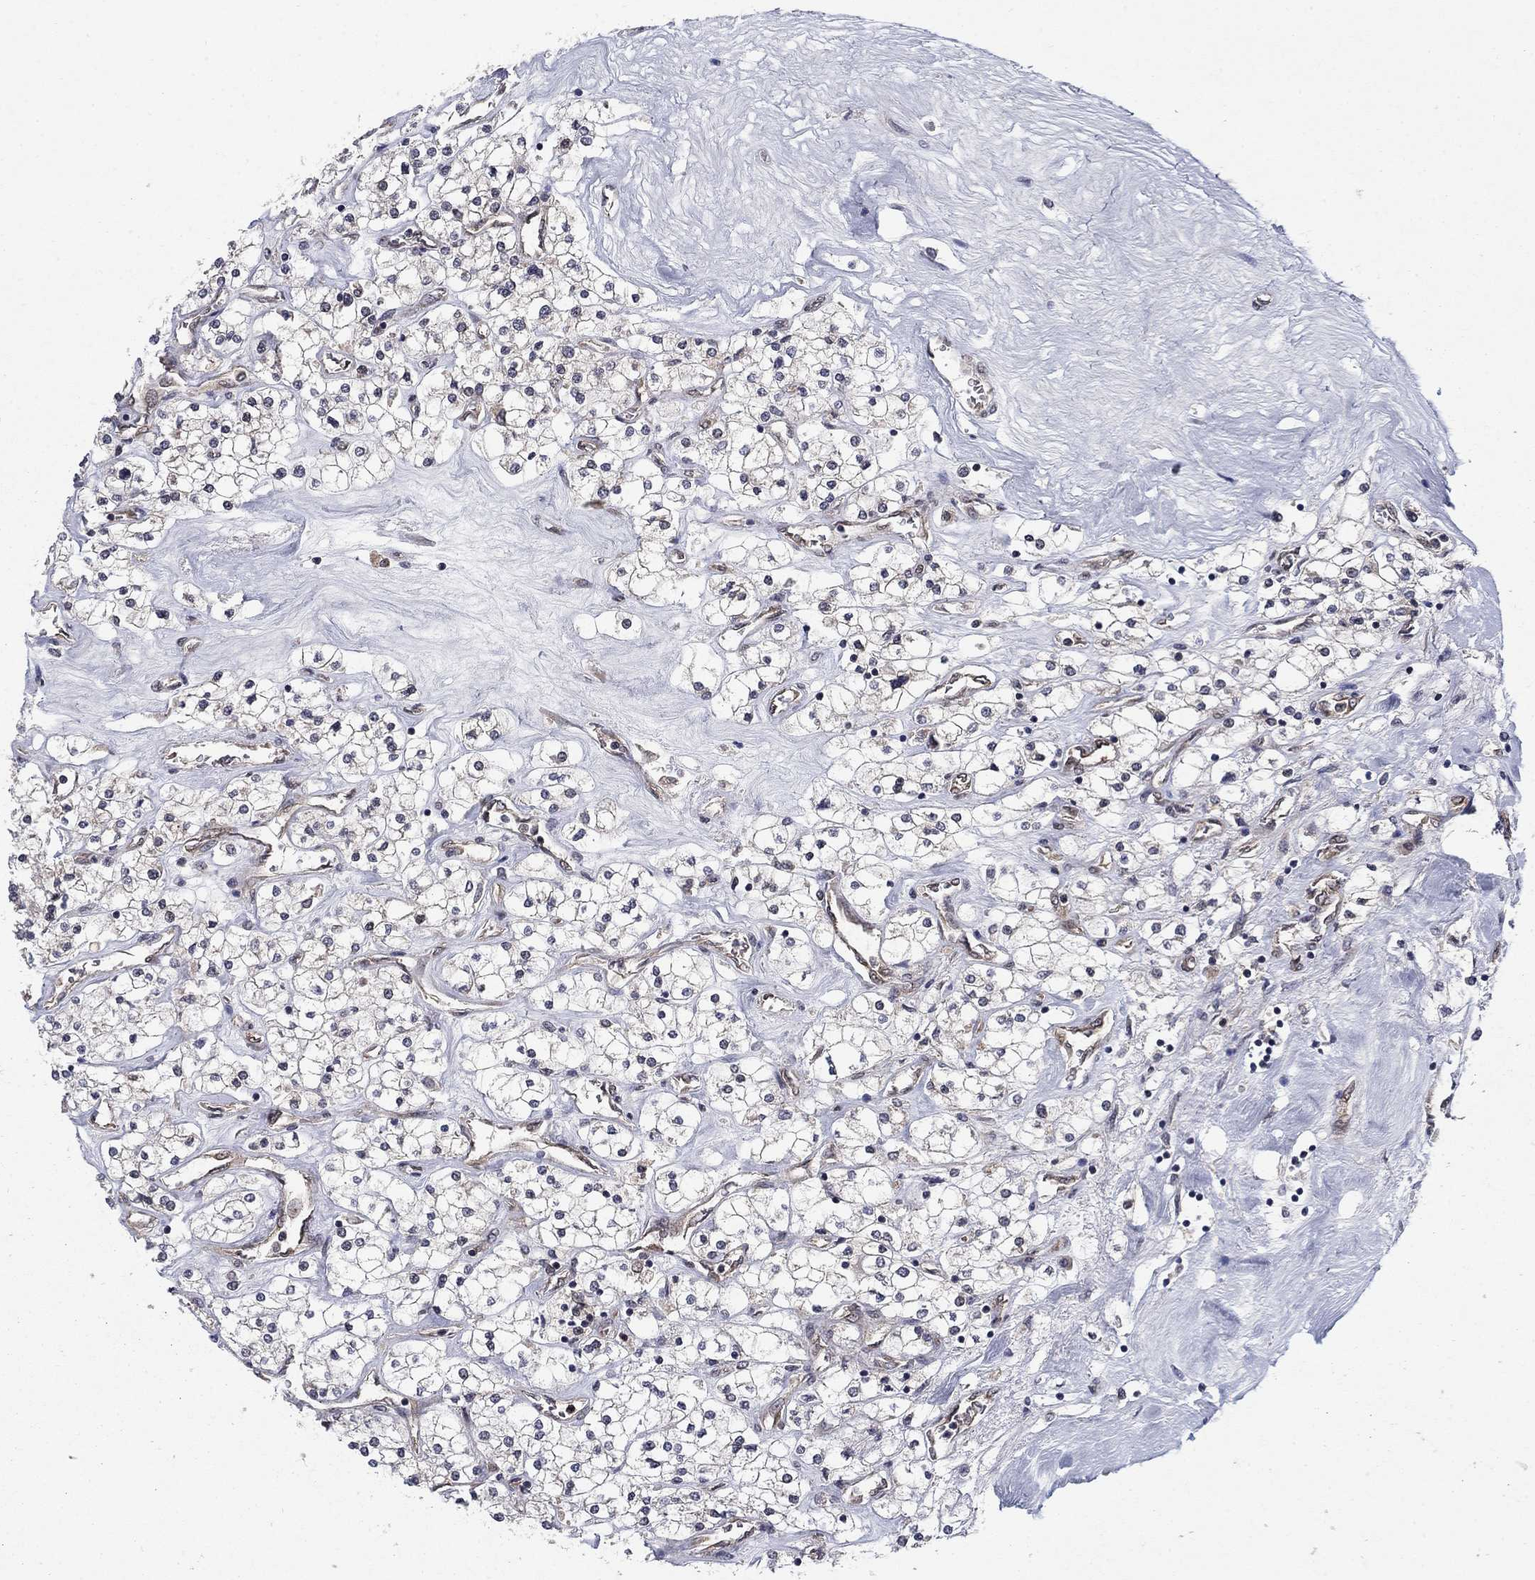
{"staining": {"intensity": "negative", "quantity": "none", "location": "none"}, "tissue": "renal cancer", "cell_type": "Tumor cells", "image_type": "cancer", "snomed": [{"axis": "morphology", "description": "Adenocarcinoma, NOS"}, {"axis": "topography", "description": "Kidney"}], "caption": "A micrograph of renal cancer stained for a protein shows no brown staining in tumor cells.", "gene": "DNAJA1", "patient": {"sex": "male", "age": 80}}